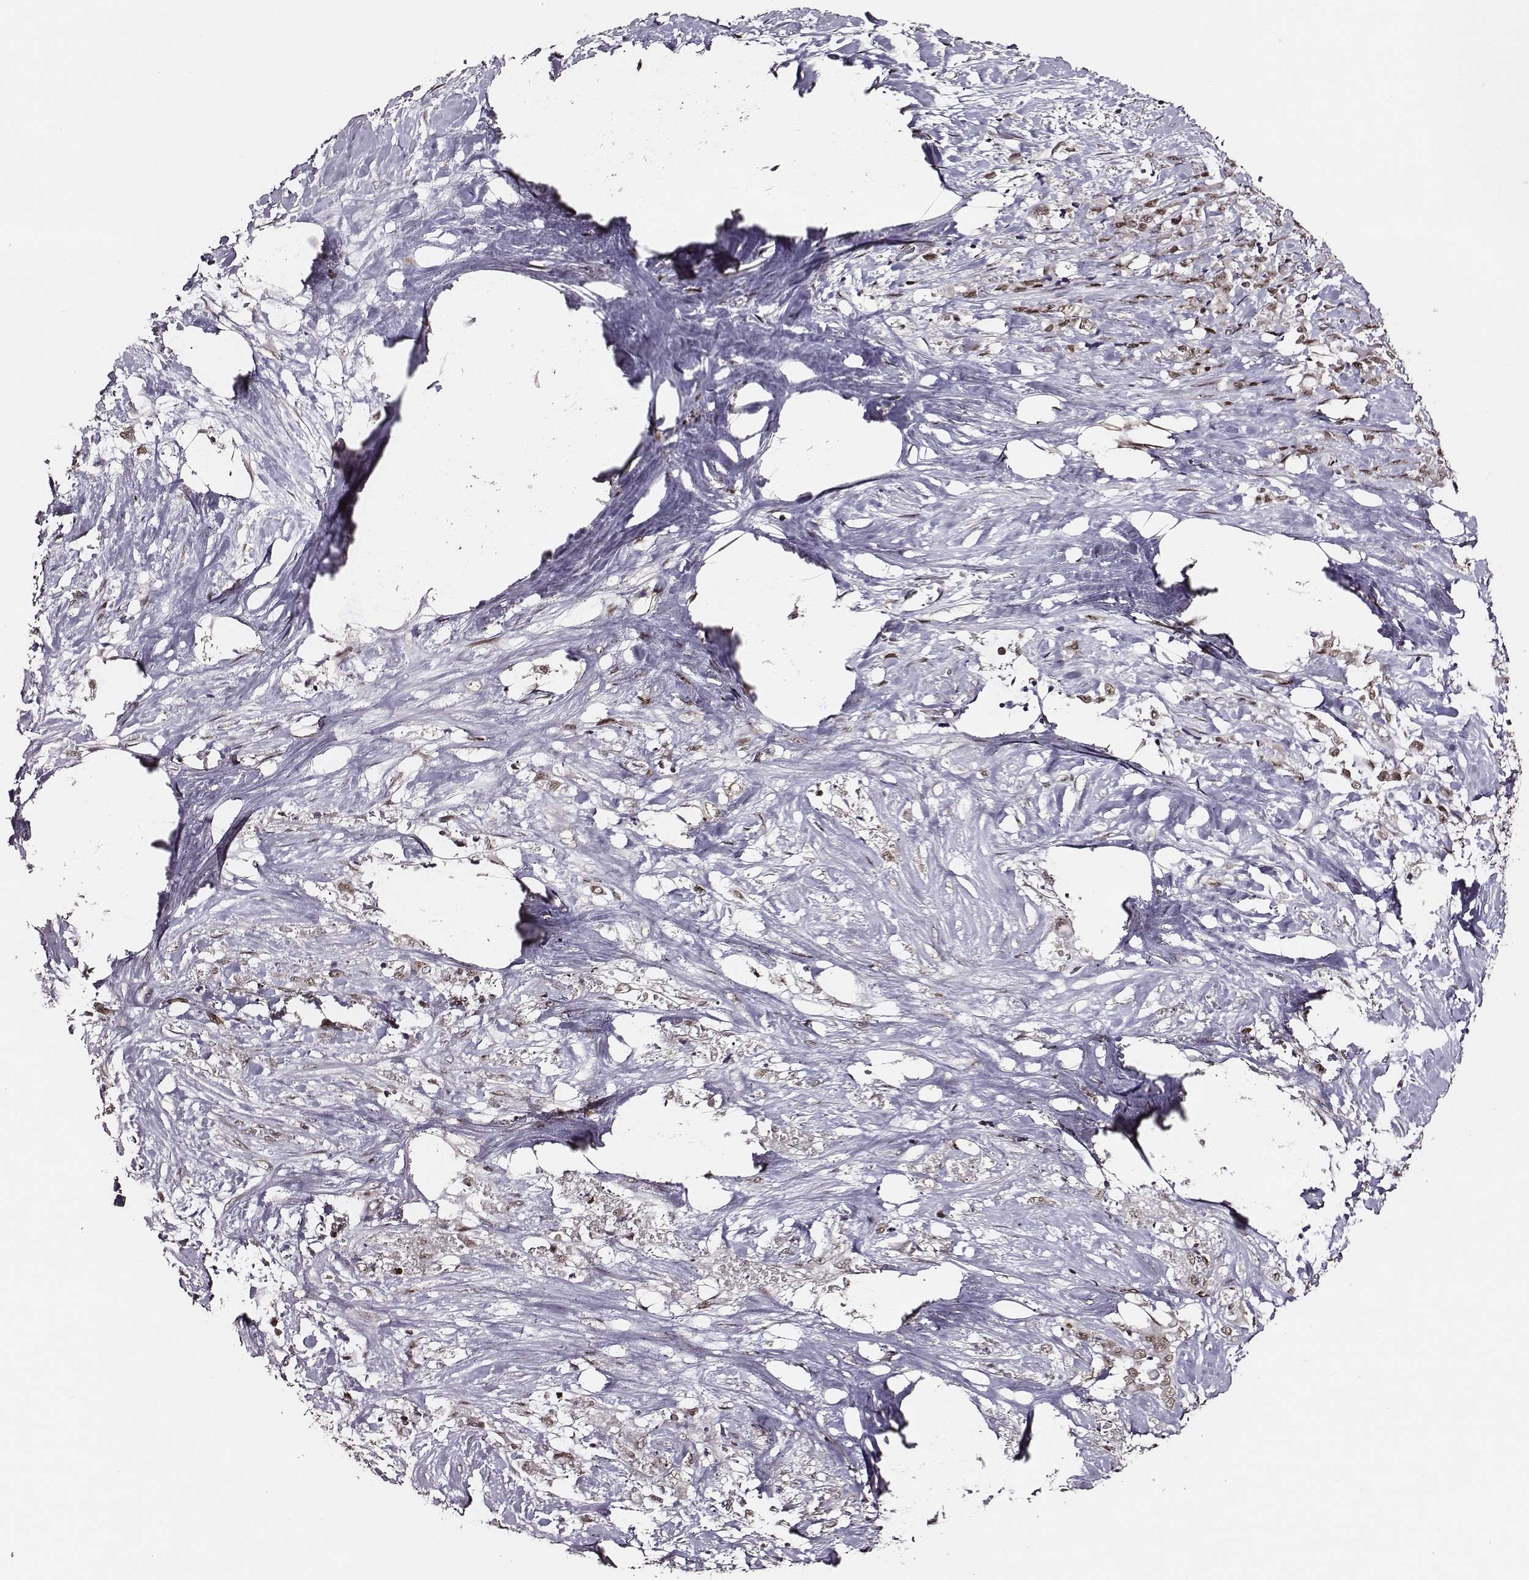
{"staining": {"intensity": "moderate", "quantity": ">75%", "location": "nuclear"}, "tissue": "stomach cancer", "cell_type": "Tumor cells", "image_type": "cancer", "snomed": [{"axis": "morphology", "description": "Adenocarcinoma, NOS"}, {"axis": "topography", "description": "Stomach"}], "caption": "An image of stomach adenocarcinoma stained for a protein exhibits moderate nuclear brown staining in tumor cells.", "gene": "PPARA", "patient": {"sex": "female", "age": 76}}